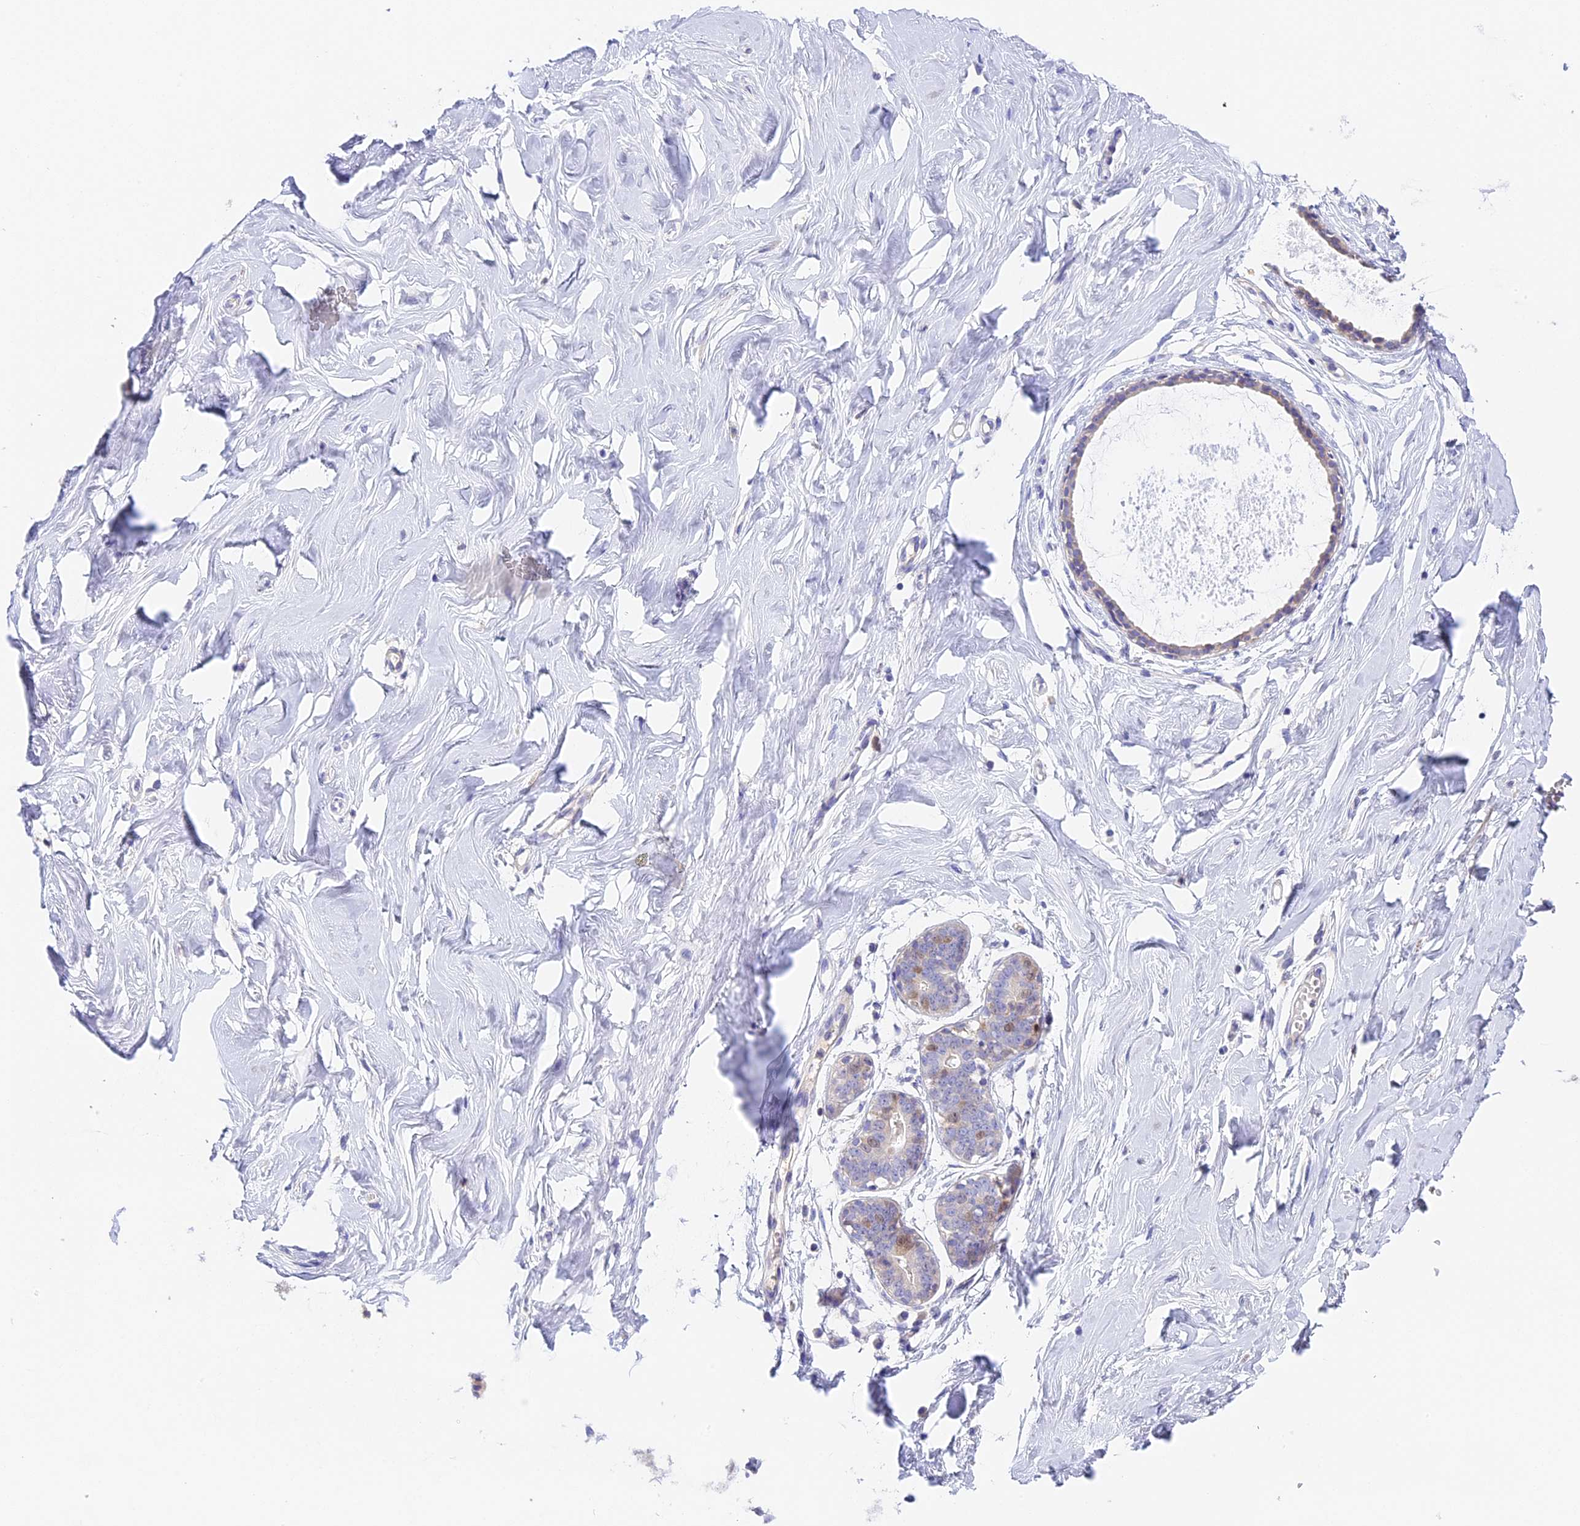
{"staining": {"intensity": "negative", "quantity": "none", "location": "none"}, "tissue": "breast", "cell_type": "Adipocytes", "image_type": "normal", "snomed": [{"axis": "morphology", "description": "Normal tissue, NOS"}, {"axis": "morphology", "description": "Adenoma, NOS"}, {"axis": "topography", "description": "Breast"}], "caption": "Unremarkable breast was stained to show a protein in brown. There is no significant positivity in adipocytes. (Immunohistochemistry (ihc), brightfield microscopy, high magnification).", "gene": "RAD51", "patient": {"sex": "female", "age": 23}}